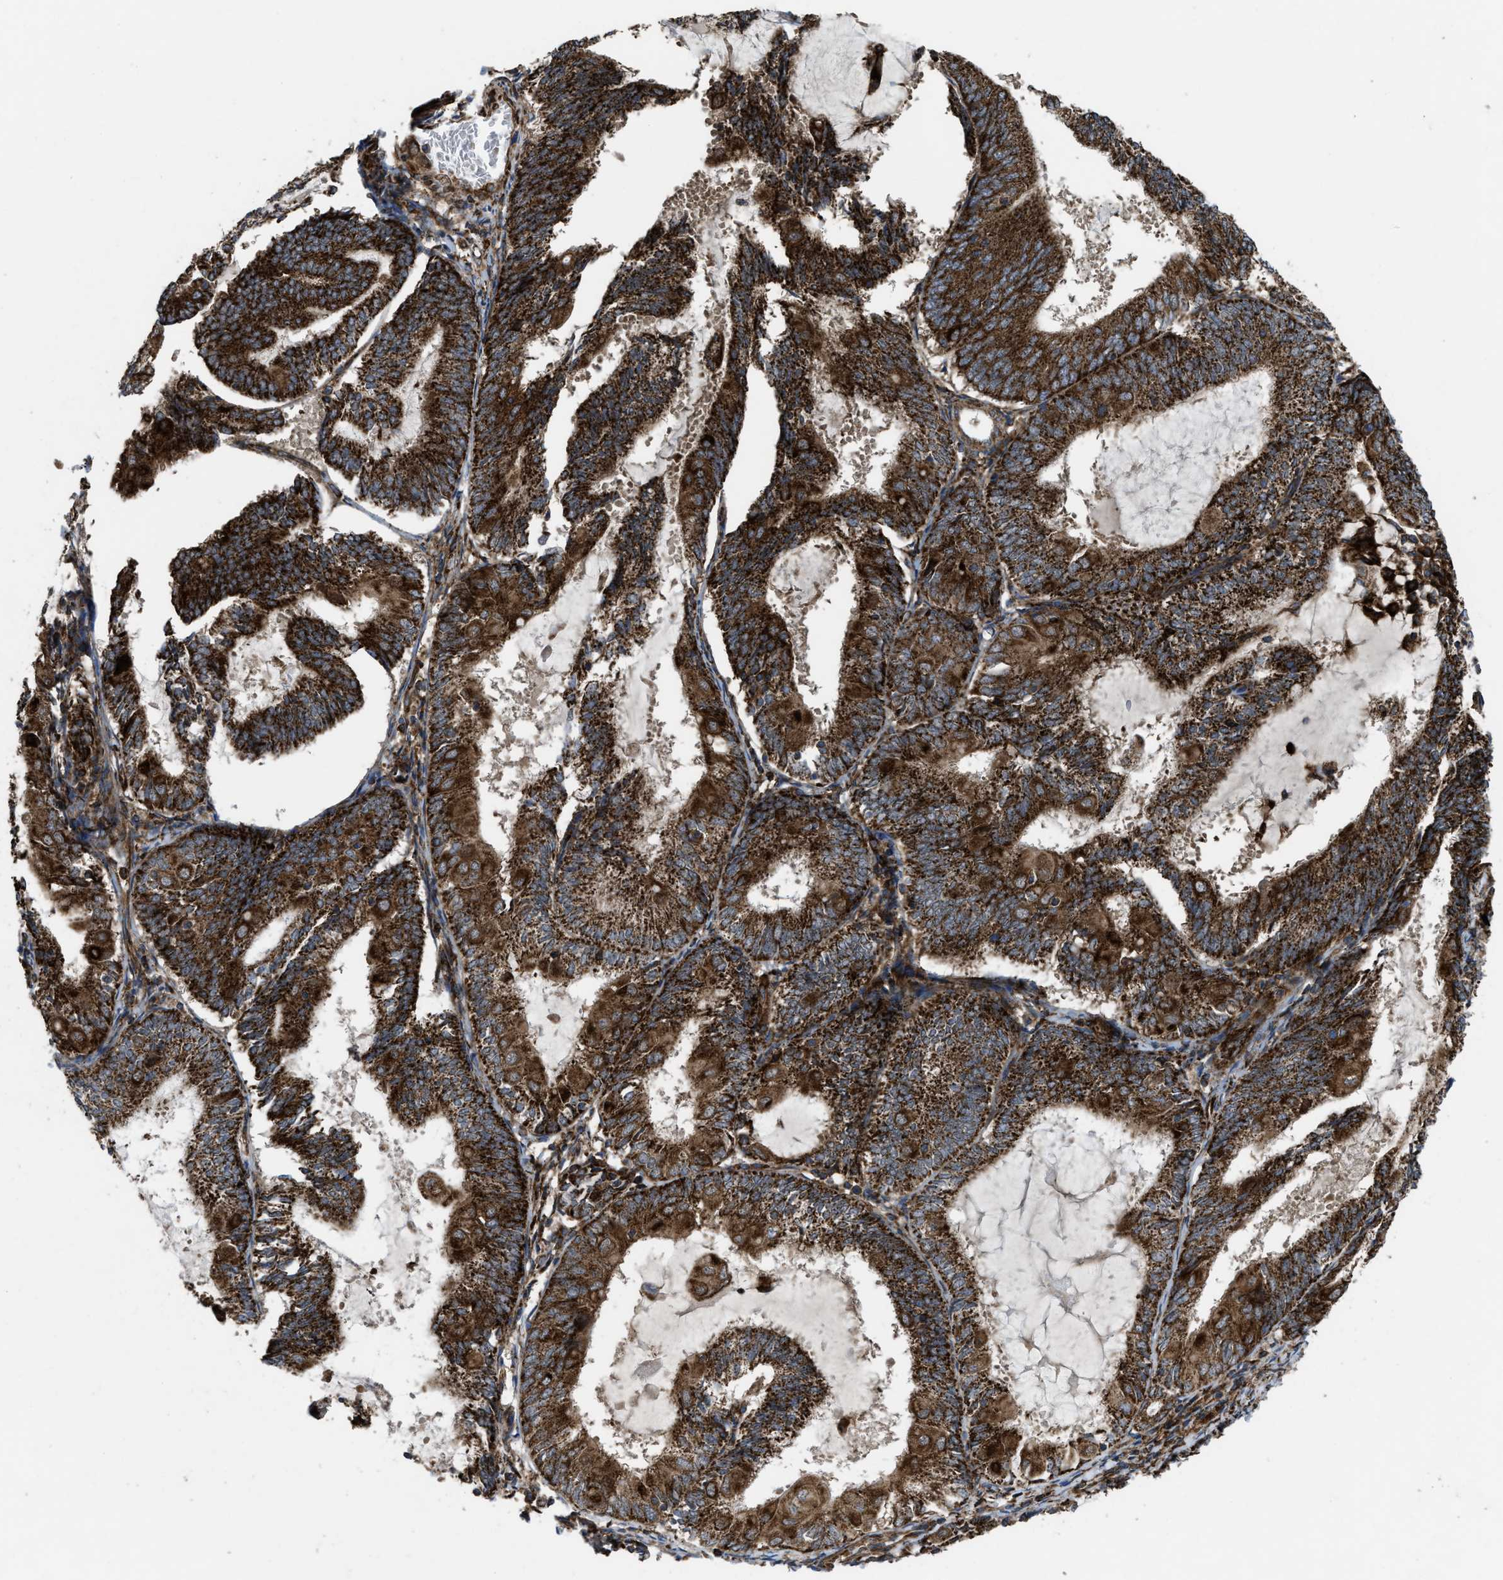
{"staining": {"intensity": "strong", "quantity": ">75%", "location": "cytoplasmic/membranous"}, "tissue": "endometrial cancer", "cell_type": "Tumor cells", "image_type": "cancer", "snomed": [{"axis": "morphology", "description": "Adenocarcinoma, NOS"}, {"axis": "topography", "description": "Endometrium"}], "caption": "Strong cytoplasmic/membranous positivity for a protein is appreciated in about >75% of tumor cells of endometrial adenocarcinoma using IHC.", "gene": "PER3", "patient": {"sex": "female", "age": 81}}